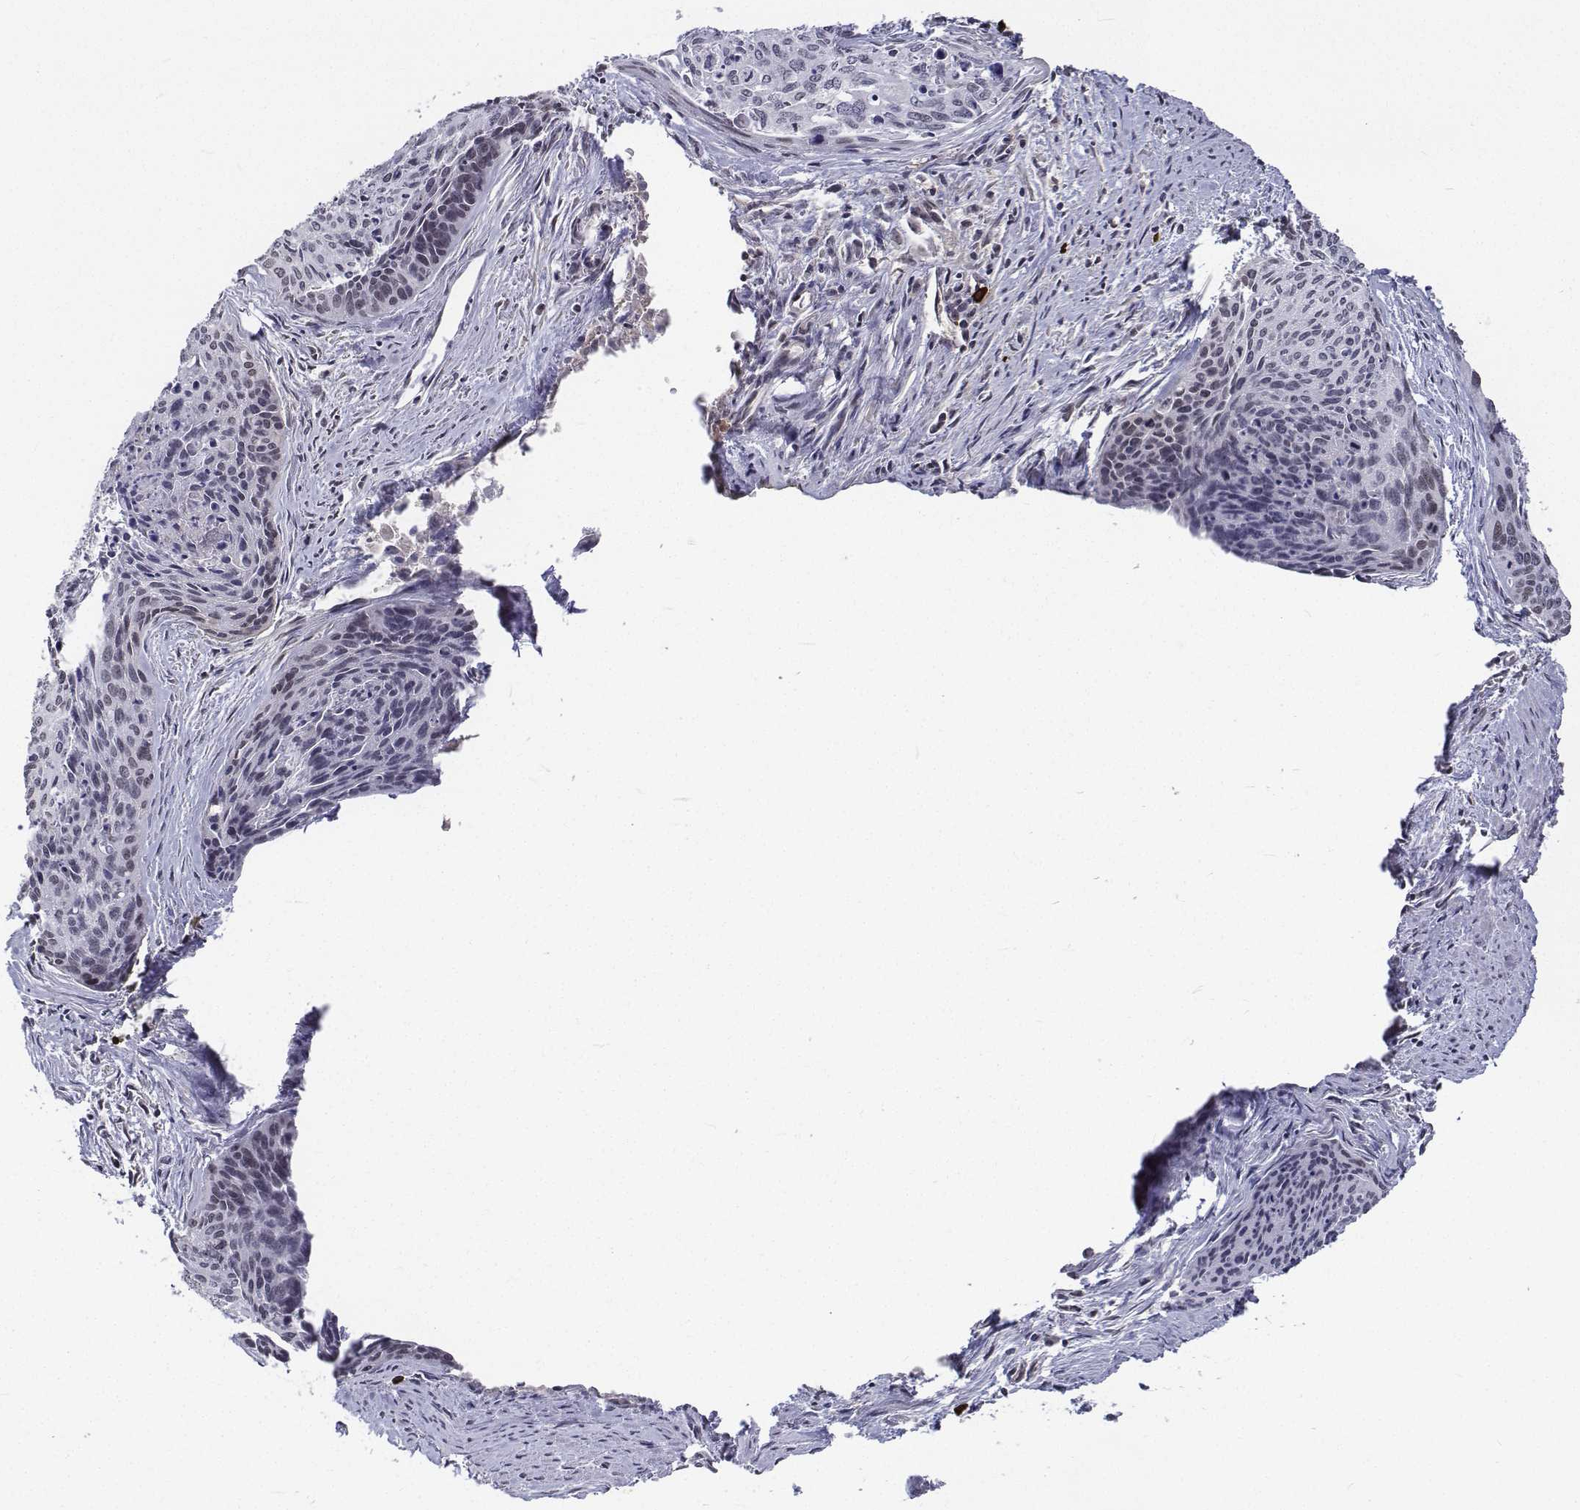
{"staining": {"intensity": "weak", "quantity": "<25%", "location": "nuclear"}, "tissue": "cervical cancer", "cell_type": "Tumor cells", "image_type": "cancer", "snomed": [{"axis": "morphology", "description": "Squamous cell carcinoma, NOS"}, {"axis": "topography", "description": "Cervix"}], "caption": "IHC of cervical squamous cell carcinoma exhibits no staining in tumor cells. (DAB (3,3'-diaminobenzidine) IHC visualized using brightfield microscopy, high magnification).", "gene": "ATRX", "patient": {"sex": "female", "age": 55}}